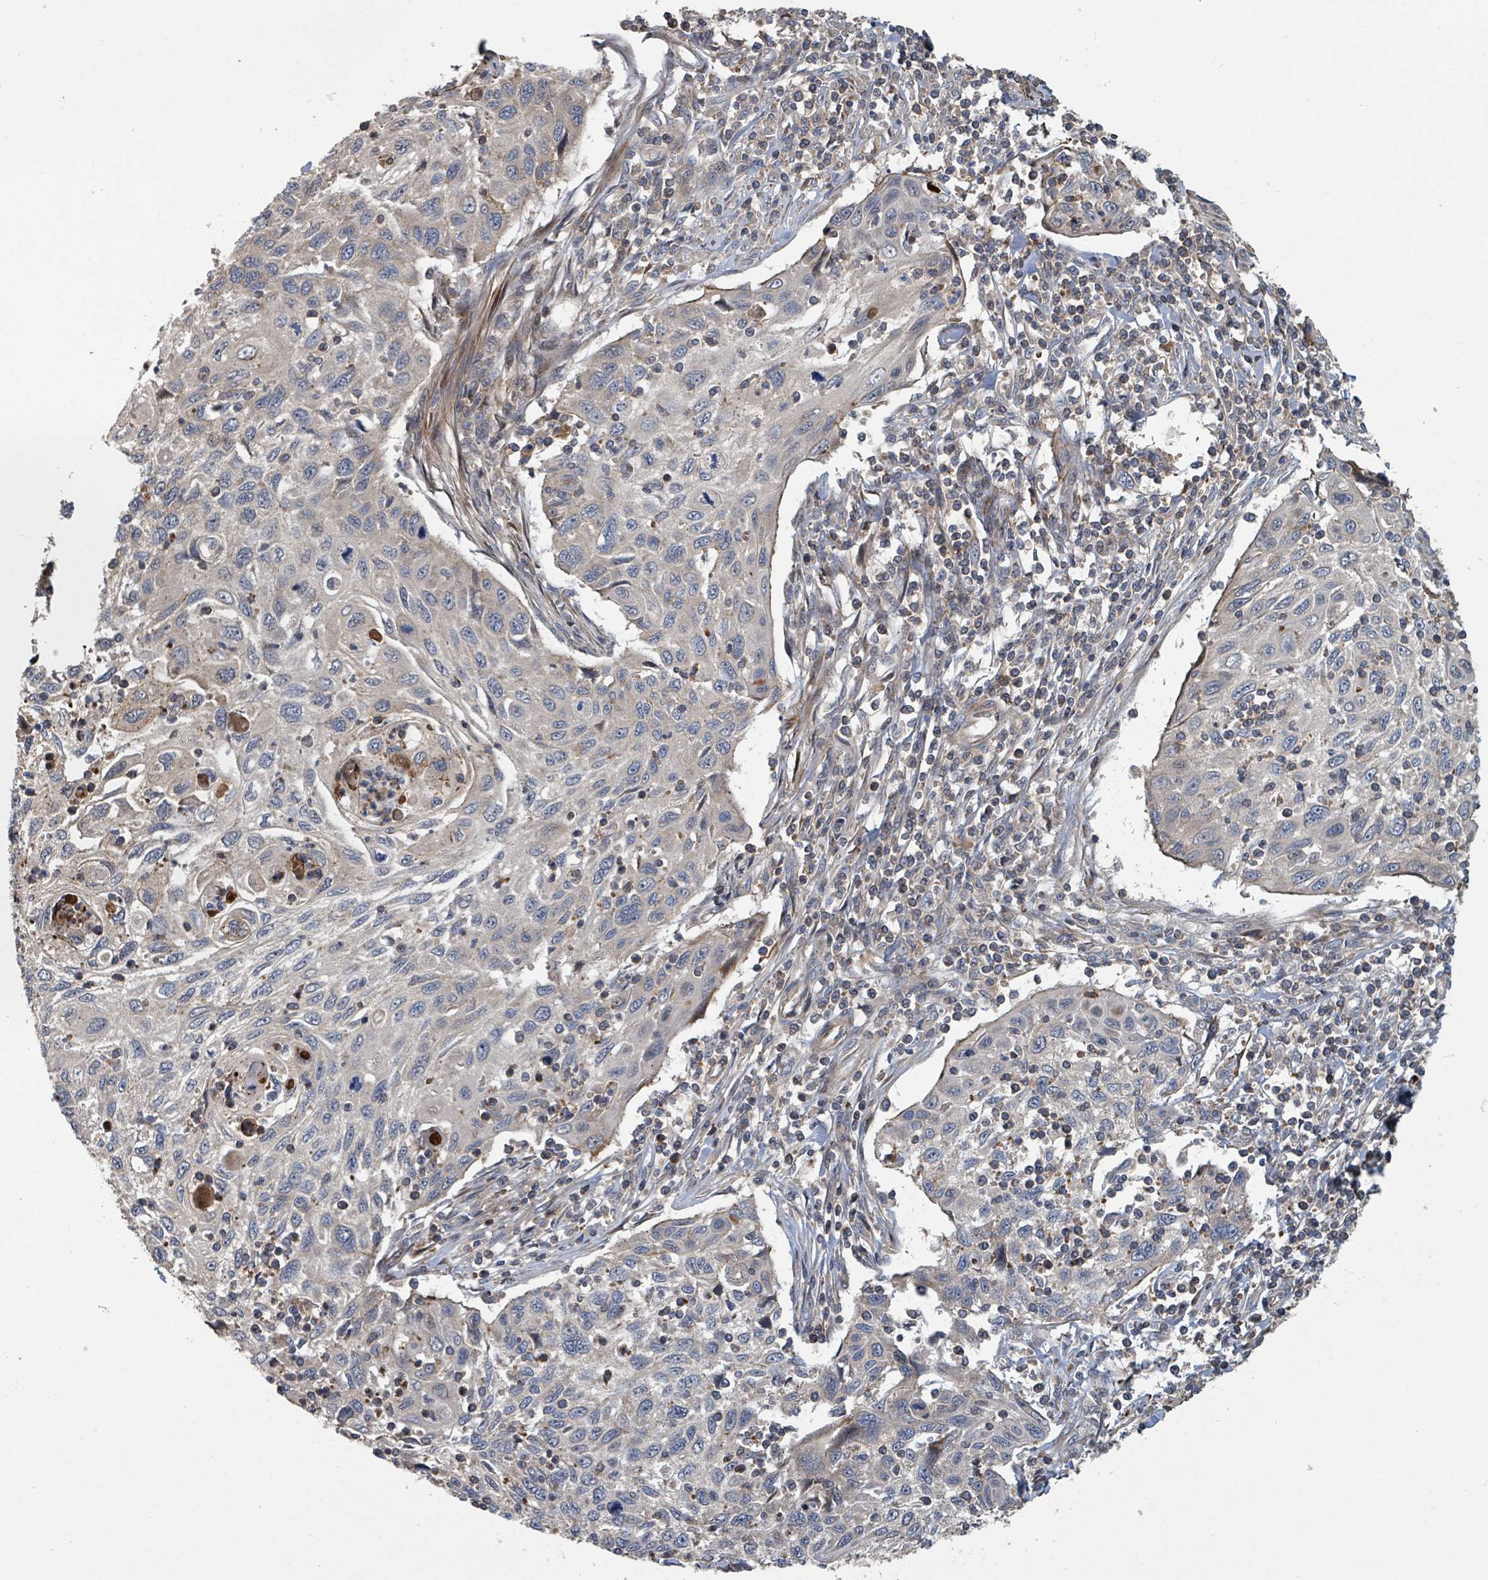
{"staining": {"intensity": "weak", "quantity": "<25%", "location": "cytoplasmic/membranous"}, "tissue": "cervical cancer", "cell_type": "Tumor cells", "image_type": "cancer", "snomed": [{"axis": "morphology", "description": "Squamous cell carcinoma, NOS"}, {"axis": "topography", "description": "Cervix"}], "caption": "Cervical squamous cell carcinoma stained for a protein using immunohistochemistry demonstrates no staining tumor cells.", "gene": "DPM1", "patient": {"sex": "female", "age": 70}}